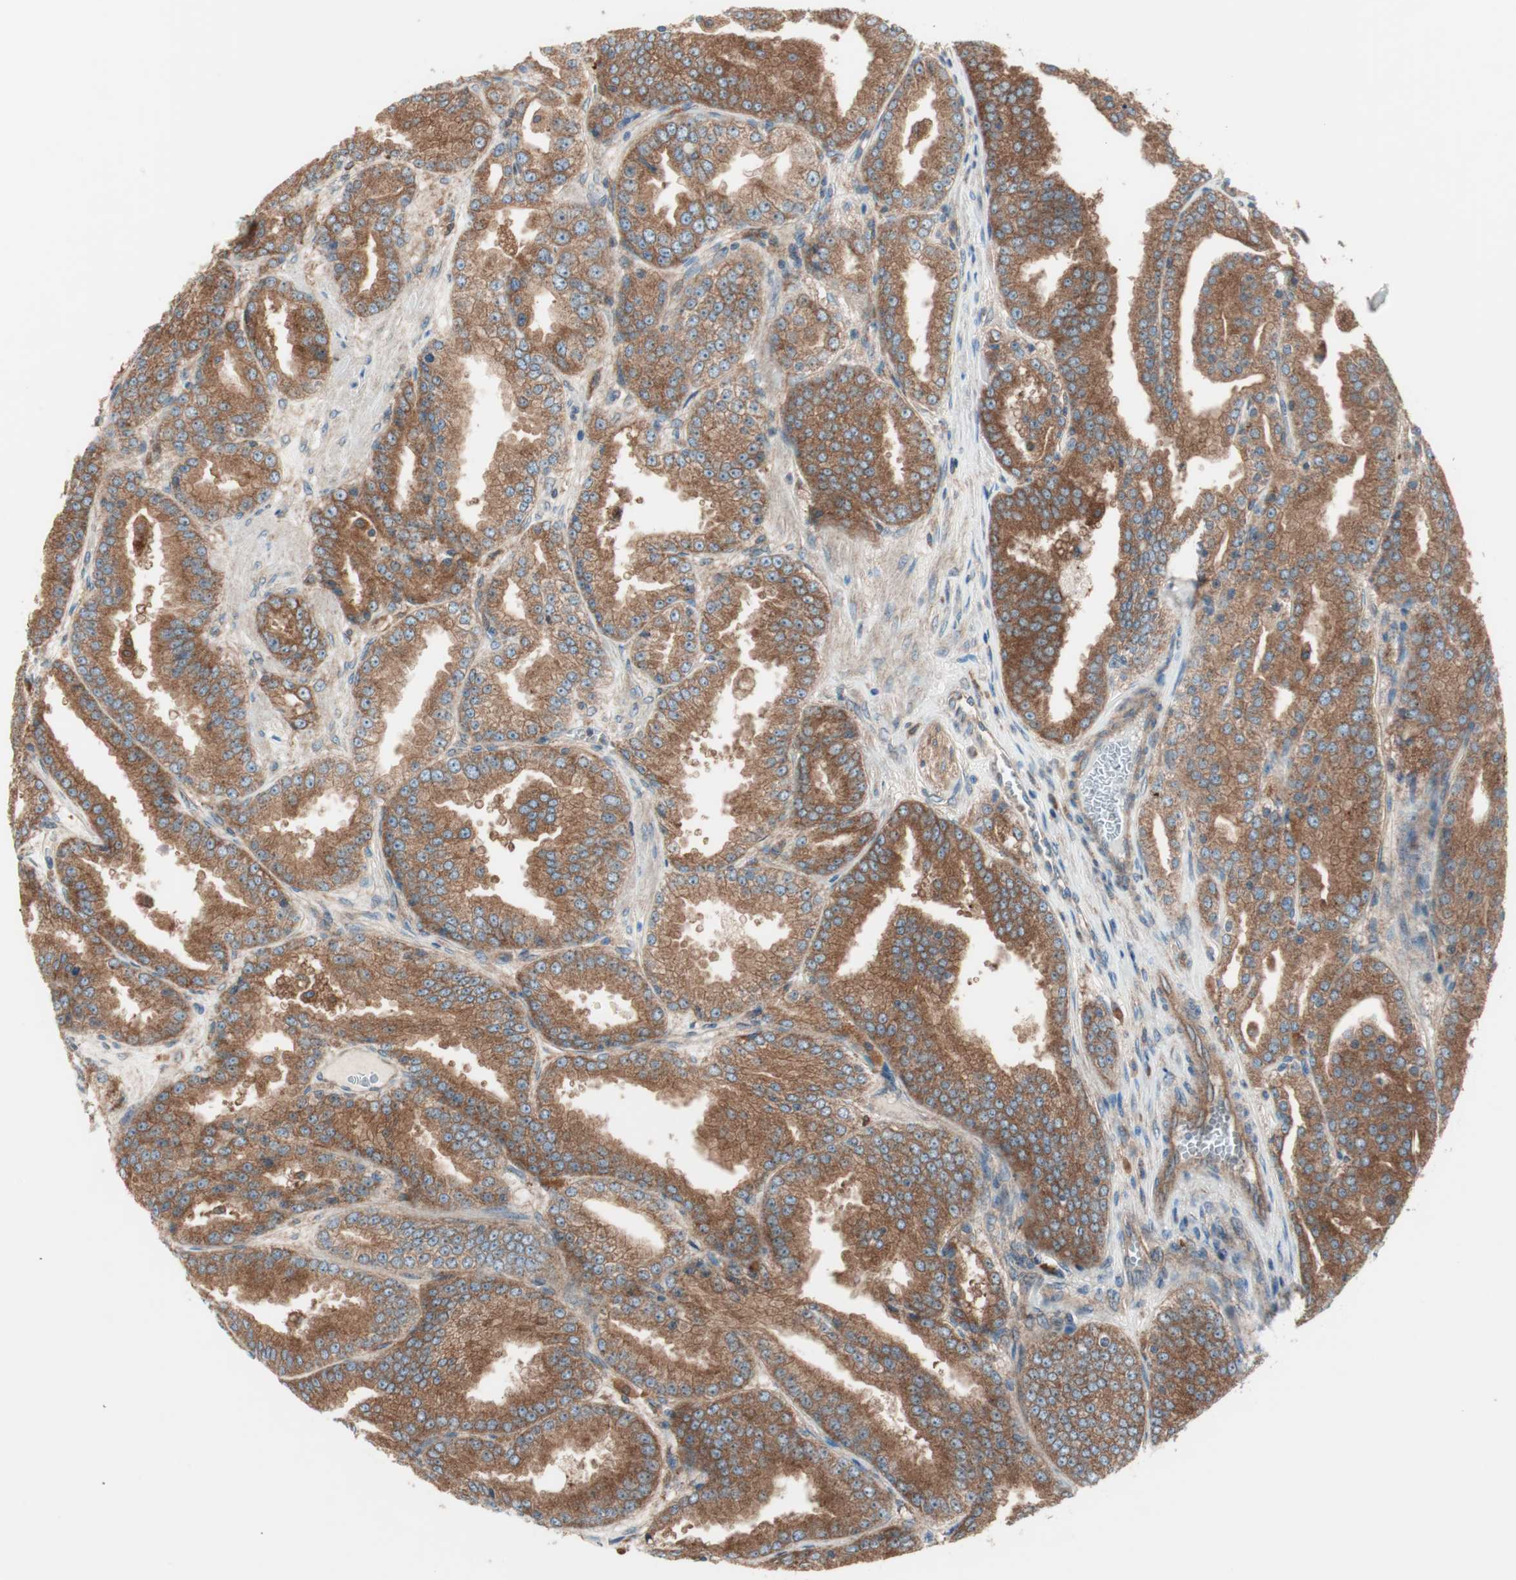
{"staining": {"intensity": "moderate", "quantity": ">75%", "location": "cytoplasmic/membranous"}, "tissue": "prostate cancer", "cell_type": "Tumor cells", "image_type": "cancer", "snomed": [{"axis": "morphology", "description": "Adenocarcinoma, High grade"}, {"axis": "topography", "description": "Prostate"}], "caption": "Protein expression analysis of human prostate adenocarcinoma (high-grade) reveals moderate cytoplasmic/membranous staining in approximately >75% of tumor cells. The staining was performed using DAB (3,3'-diaminobenzidine) to visualize the protein expression in brown, while the nuclei were stained in blue with hematoxylin (Magnification: 20x).", "gene": "RAB5A", "patient": {"sex": "male", "age": 61}}